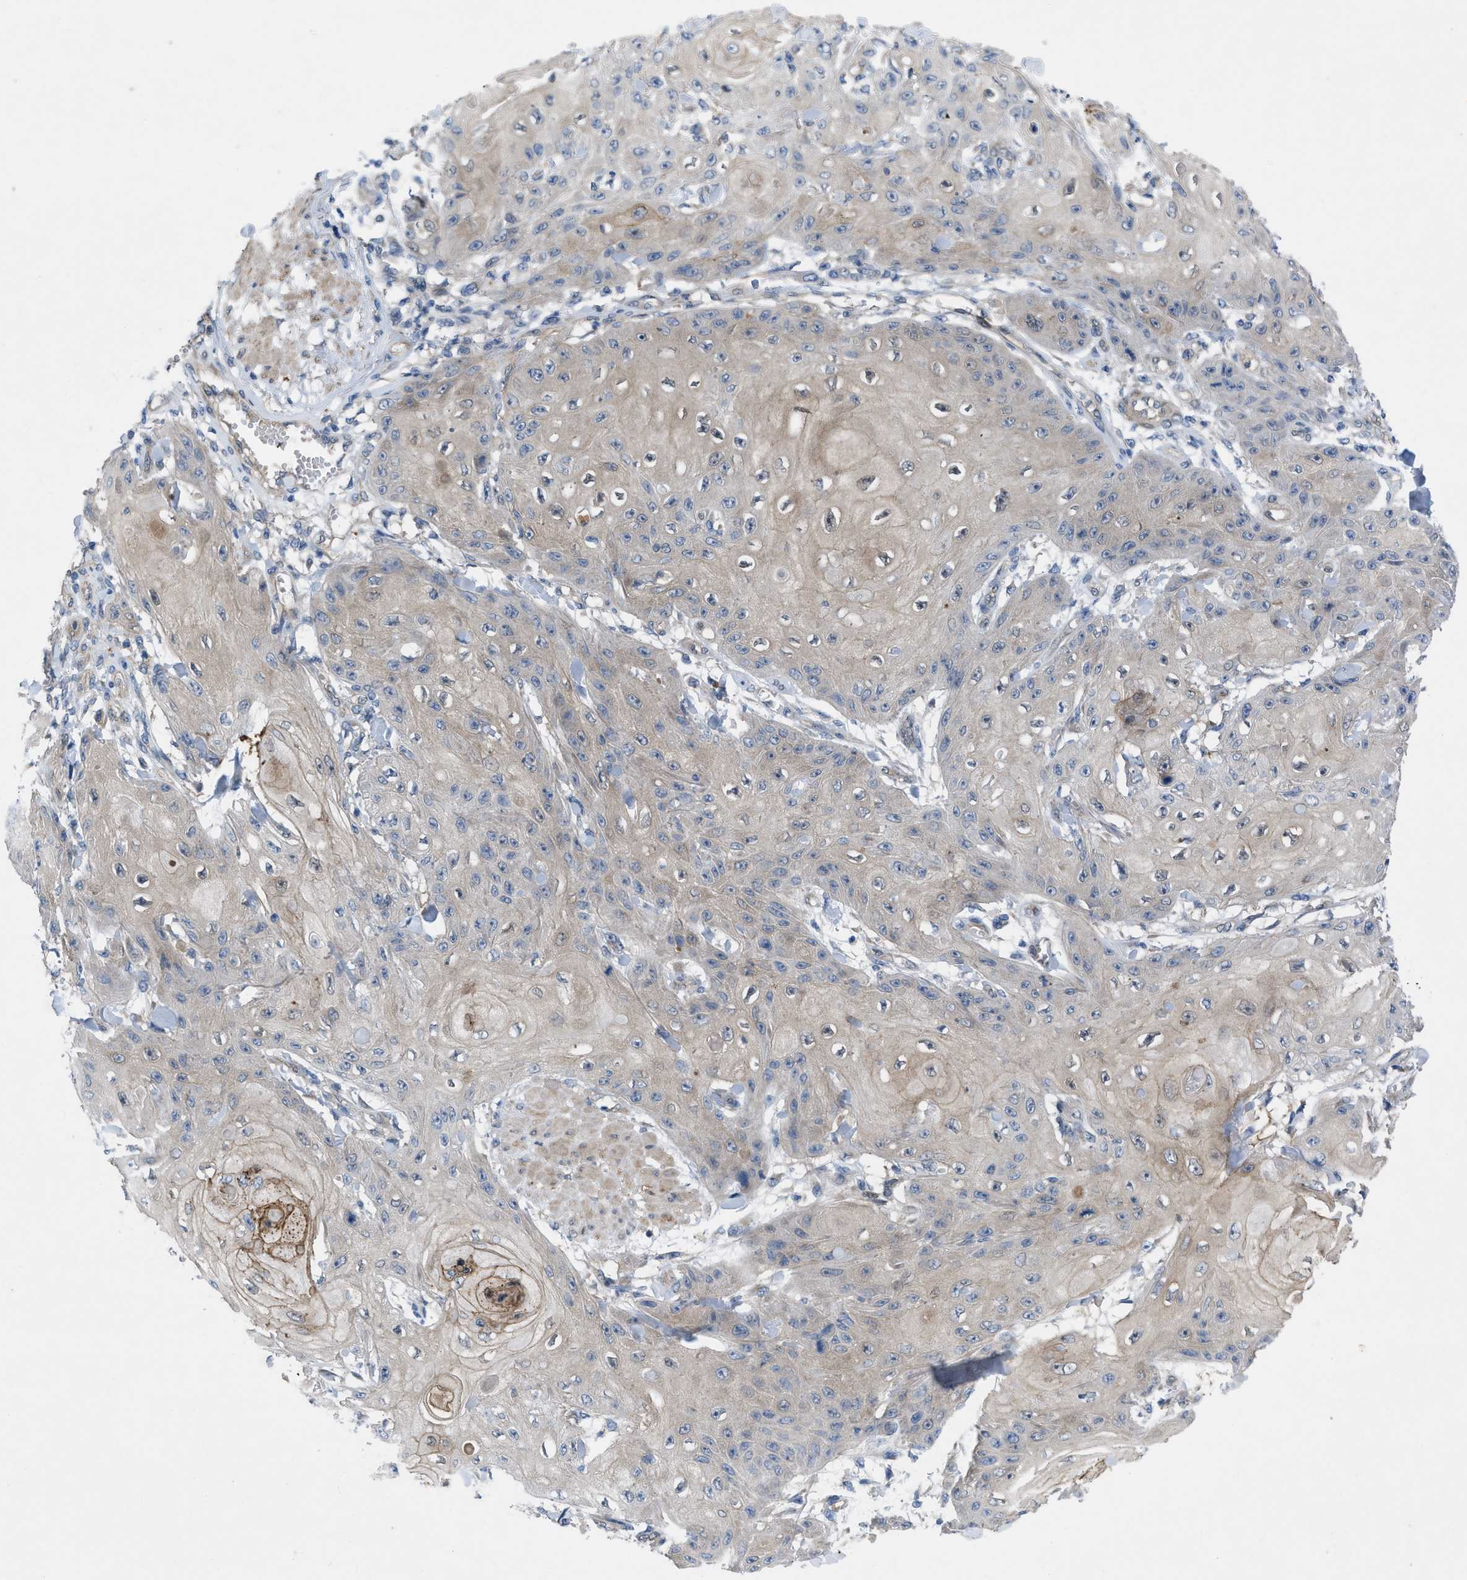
{"staining": {"intensity": "negative", "quantity": "none", "location": "none"}, "tissue": "skin cancer", "cell_type": "Tumor cells", "image_type": "cancer", "snomed": [{"axis": "morphology", "description": "Squamous cell carcinoma, NOS"}, {"axis": "topography", "description": "Skin"}], "caption": "The image reveals no significant positivity in tumor cells of skin squamous cell carcinoma.", "gene": "NDEL1", "patient": {"sex": "male", "age": 74}}